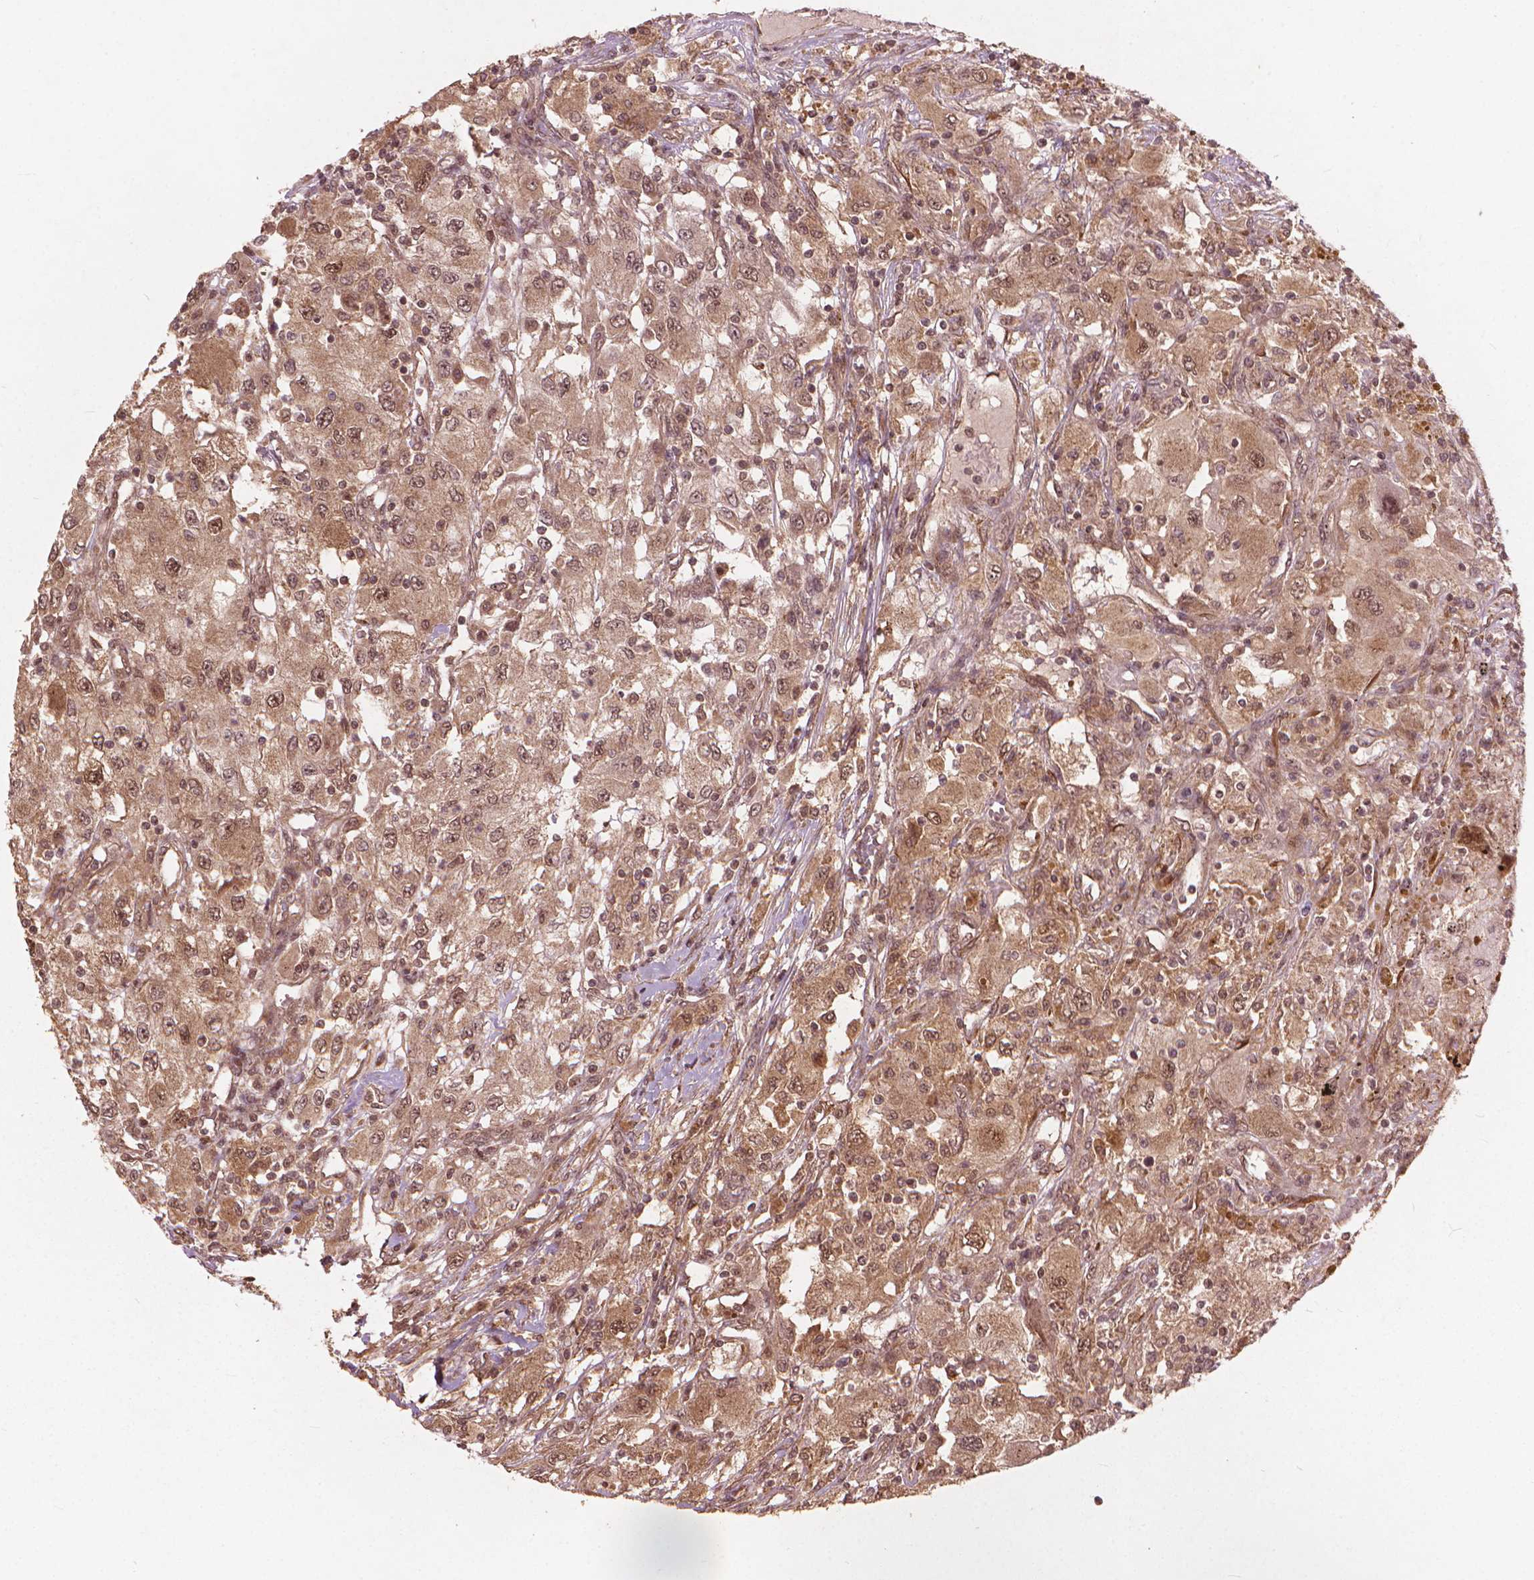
{"staining": {"intensity": "moderate", "quantity": ">75%", "location": "cytoplasmic/membranous,nuclear"}, "tissue": "renal cancer", "cell_type": "Tumor cells", "image_type": "cancer", "snomed": [{"axis": "morphology", "description": "Adenocarcinoma, NOS"}, {"axis": "topography", "description": "Kidney"}], "caption": "Immunohistochemistry of adenocarcinoma (renal) shows medium levels of moderate cytoplasmic/membranous and nuclear positivity in about >75% of tumor cells.", "gene": "SSU72", "patient": {"sex": "female", "age": 67}}